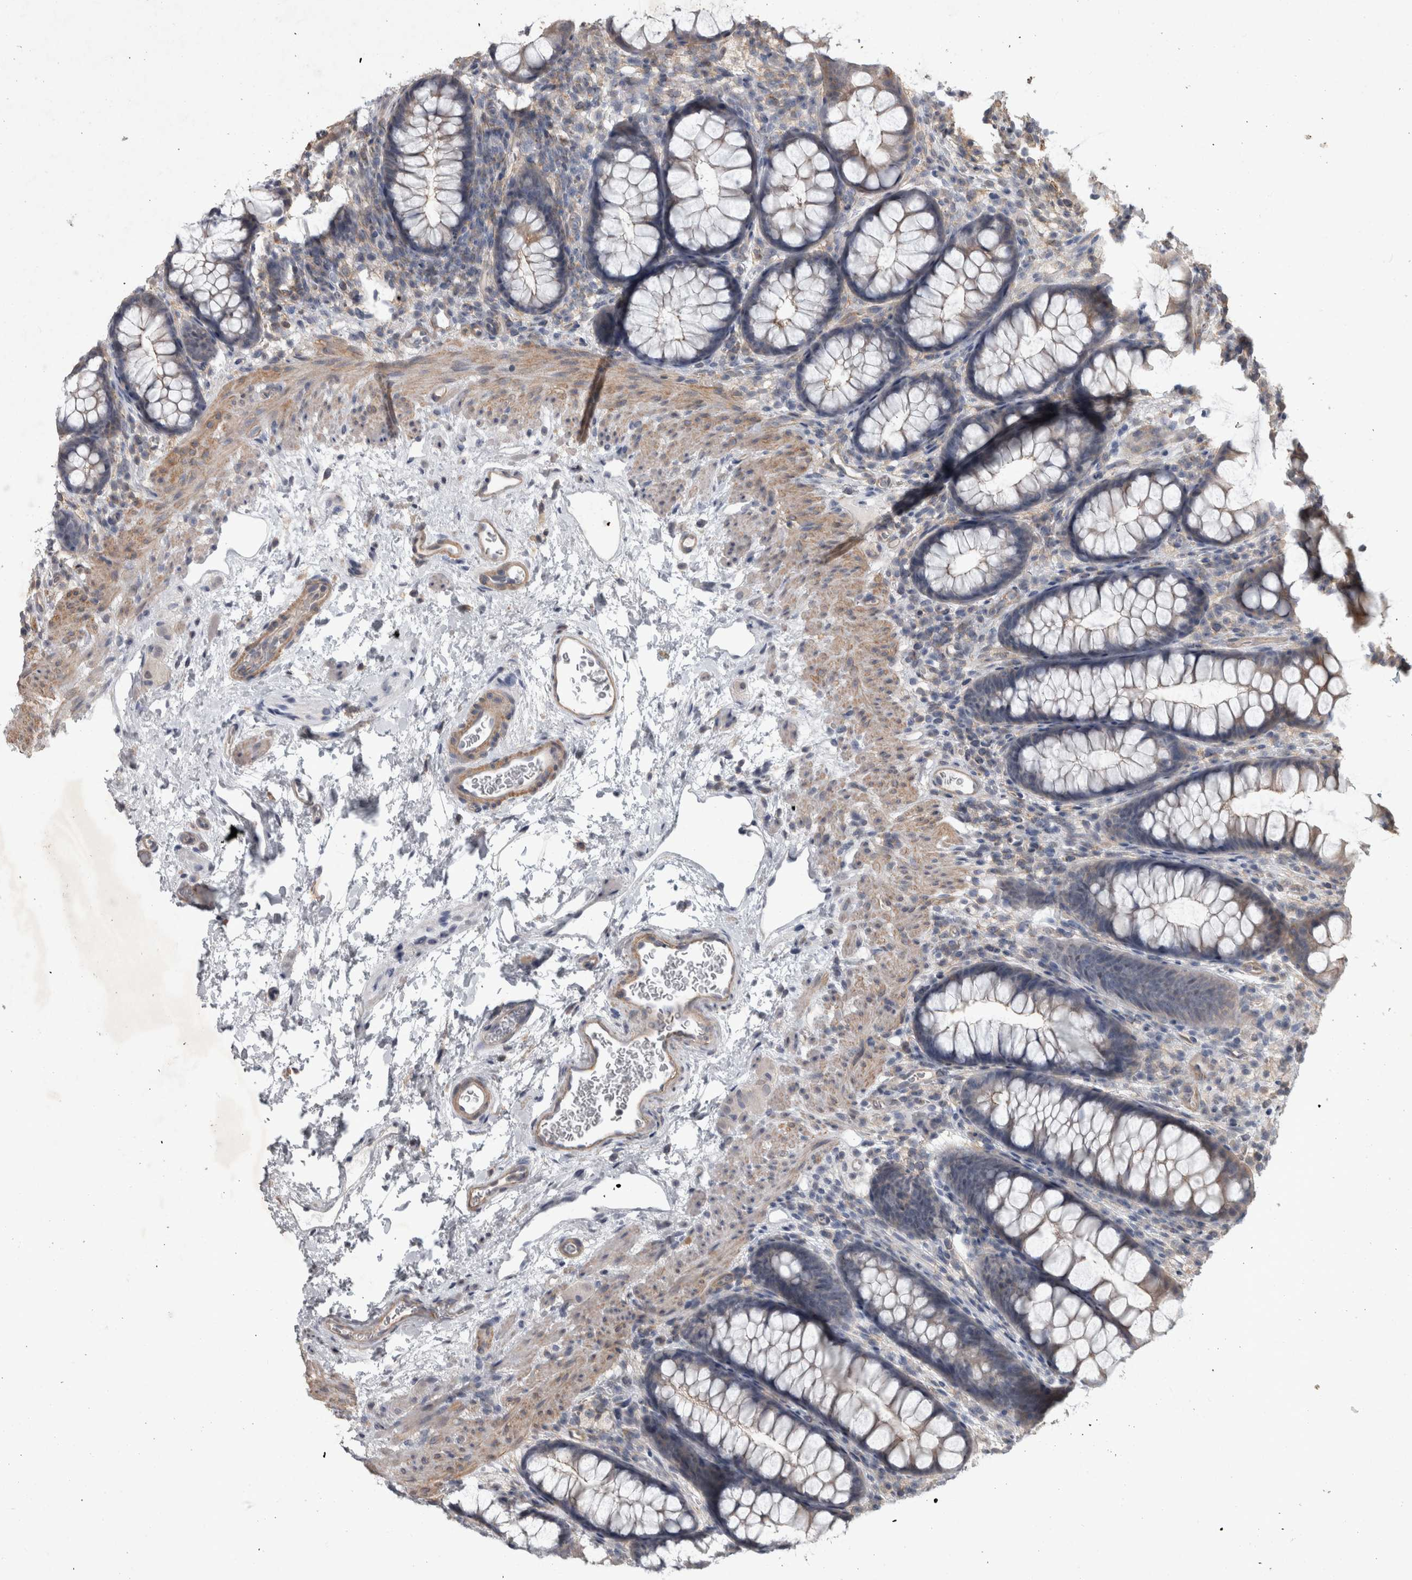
{"staining": {"intensity": "negative", "quantity": "none", "location": "none"}, "tissue": "colon", "cell_type": "Endothelial cells", "image_type": "normal", "snomed": [{"axis": "morphology", "description": "Normal tissue, NOS"}, {"axis": "topography", "description": "Colon"}], "caption": "The micrograph displays no staining of endothelial cells in benign colon.", "gene": "SPATA48", "patient": {"sex": "female", "age": 62}}